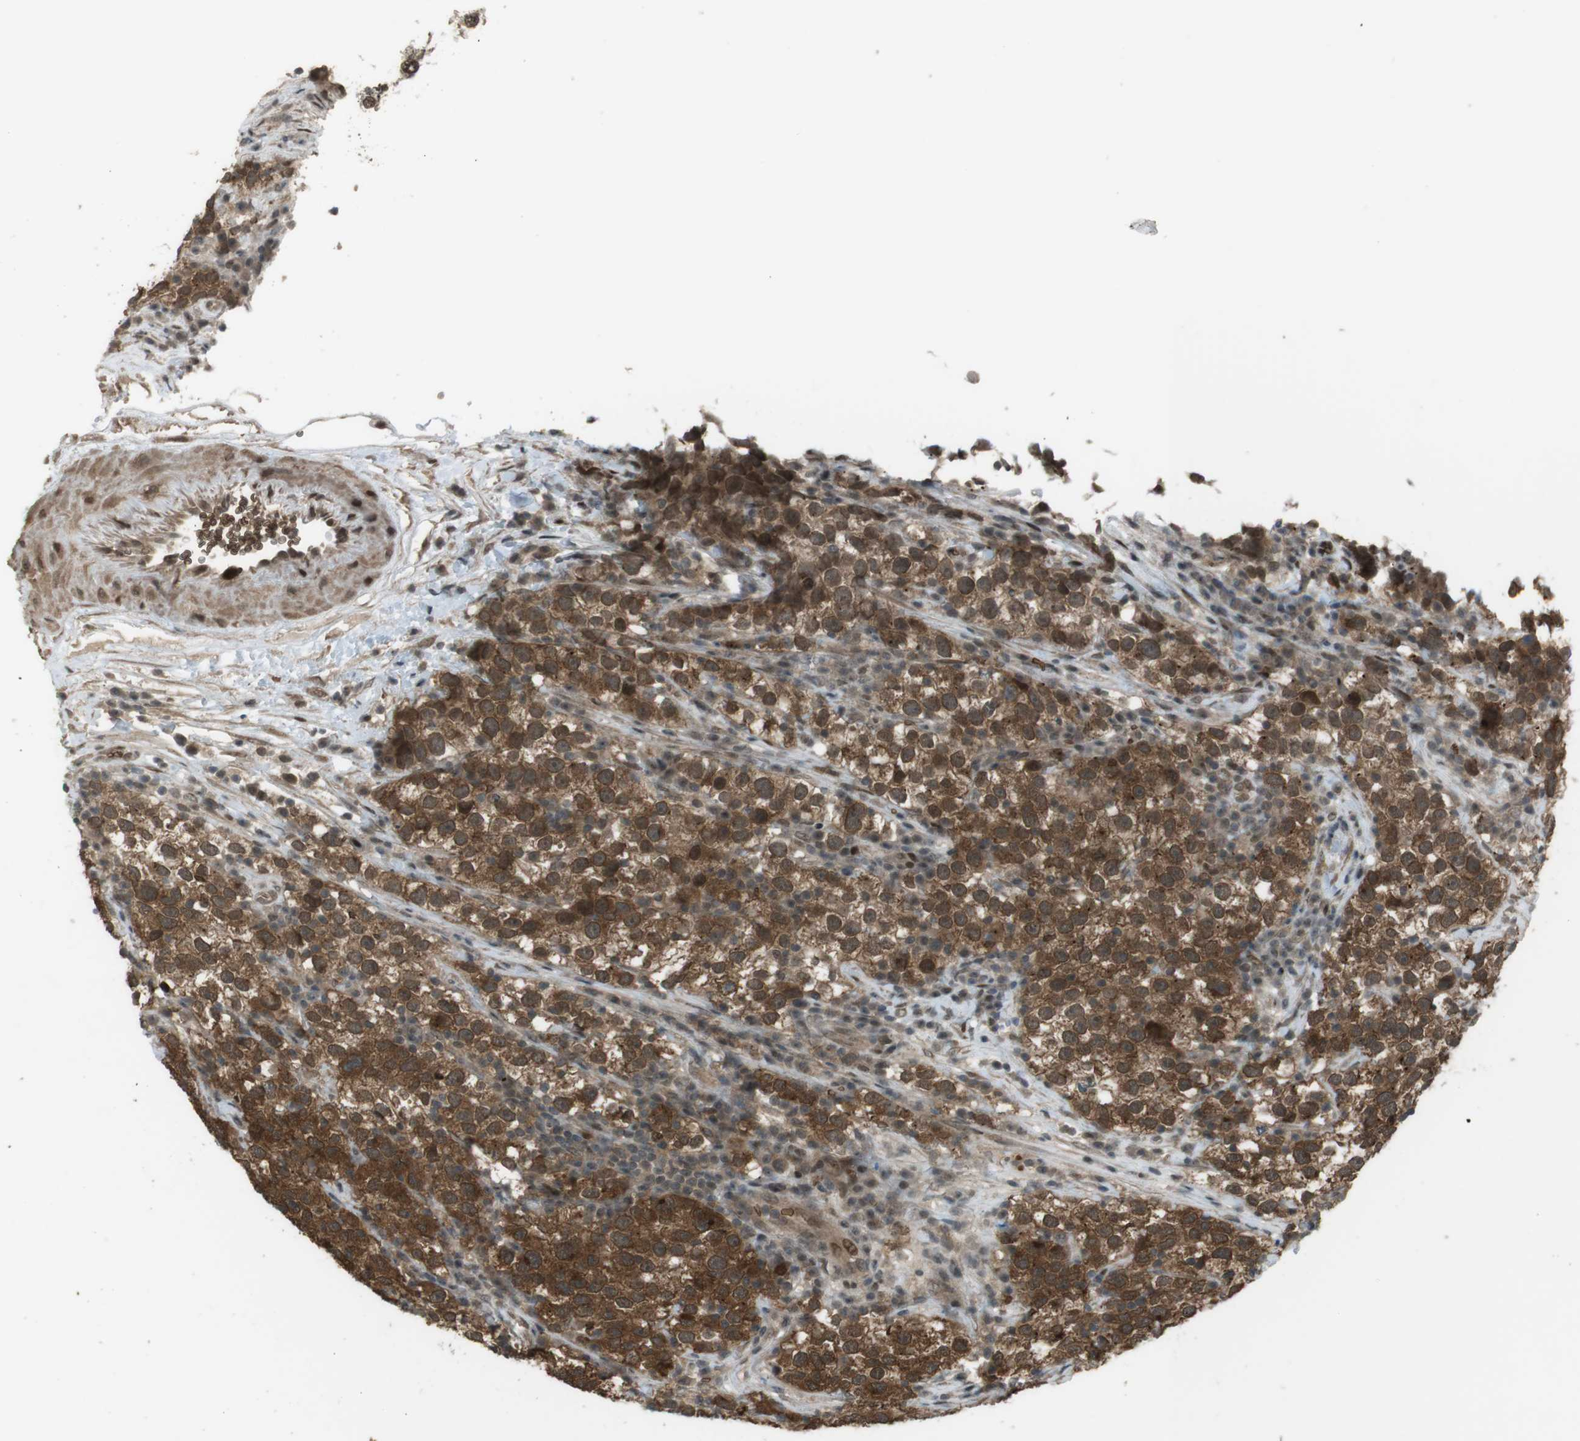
{"staining": {"intensity": "moderate", "quantity": ">75%", "location": "cytoplasmic/membranous,nuclear"}, "tissue": "testis cancer", "cell_type": "Tumor cells", "image_type": "cancer", "snomed": [{"axis": "morphology", "description": "Seminoma, NOS"}, {"axis": "topography", "description": "Testis"}], "caption": "High-magnification brightfield microscopy of testis seminoma stained with DAB (brown) and counterstained with hematoxylin (blue). tumor cells exhibit moderate cytoplasmic/membranous and nuclear positivity is seen in approximately>75% of cells.", "gene": "SLITRK5", "patient": {"sex": "male", "age": 22}}